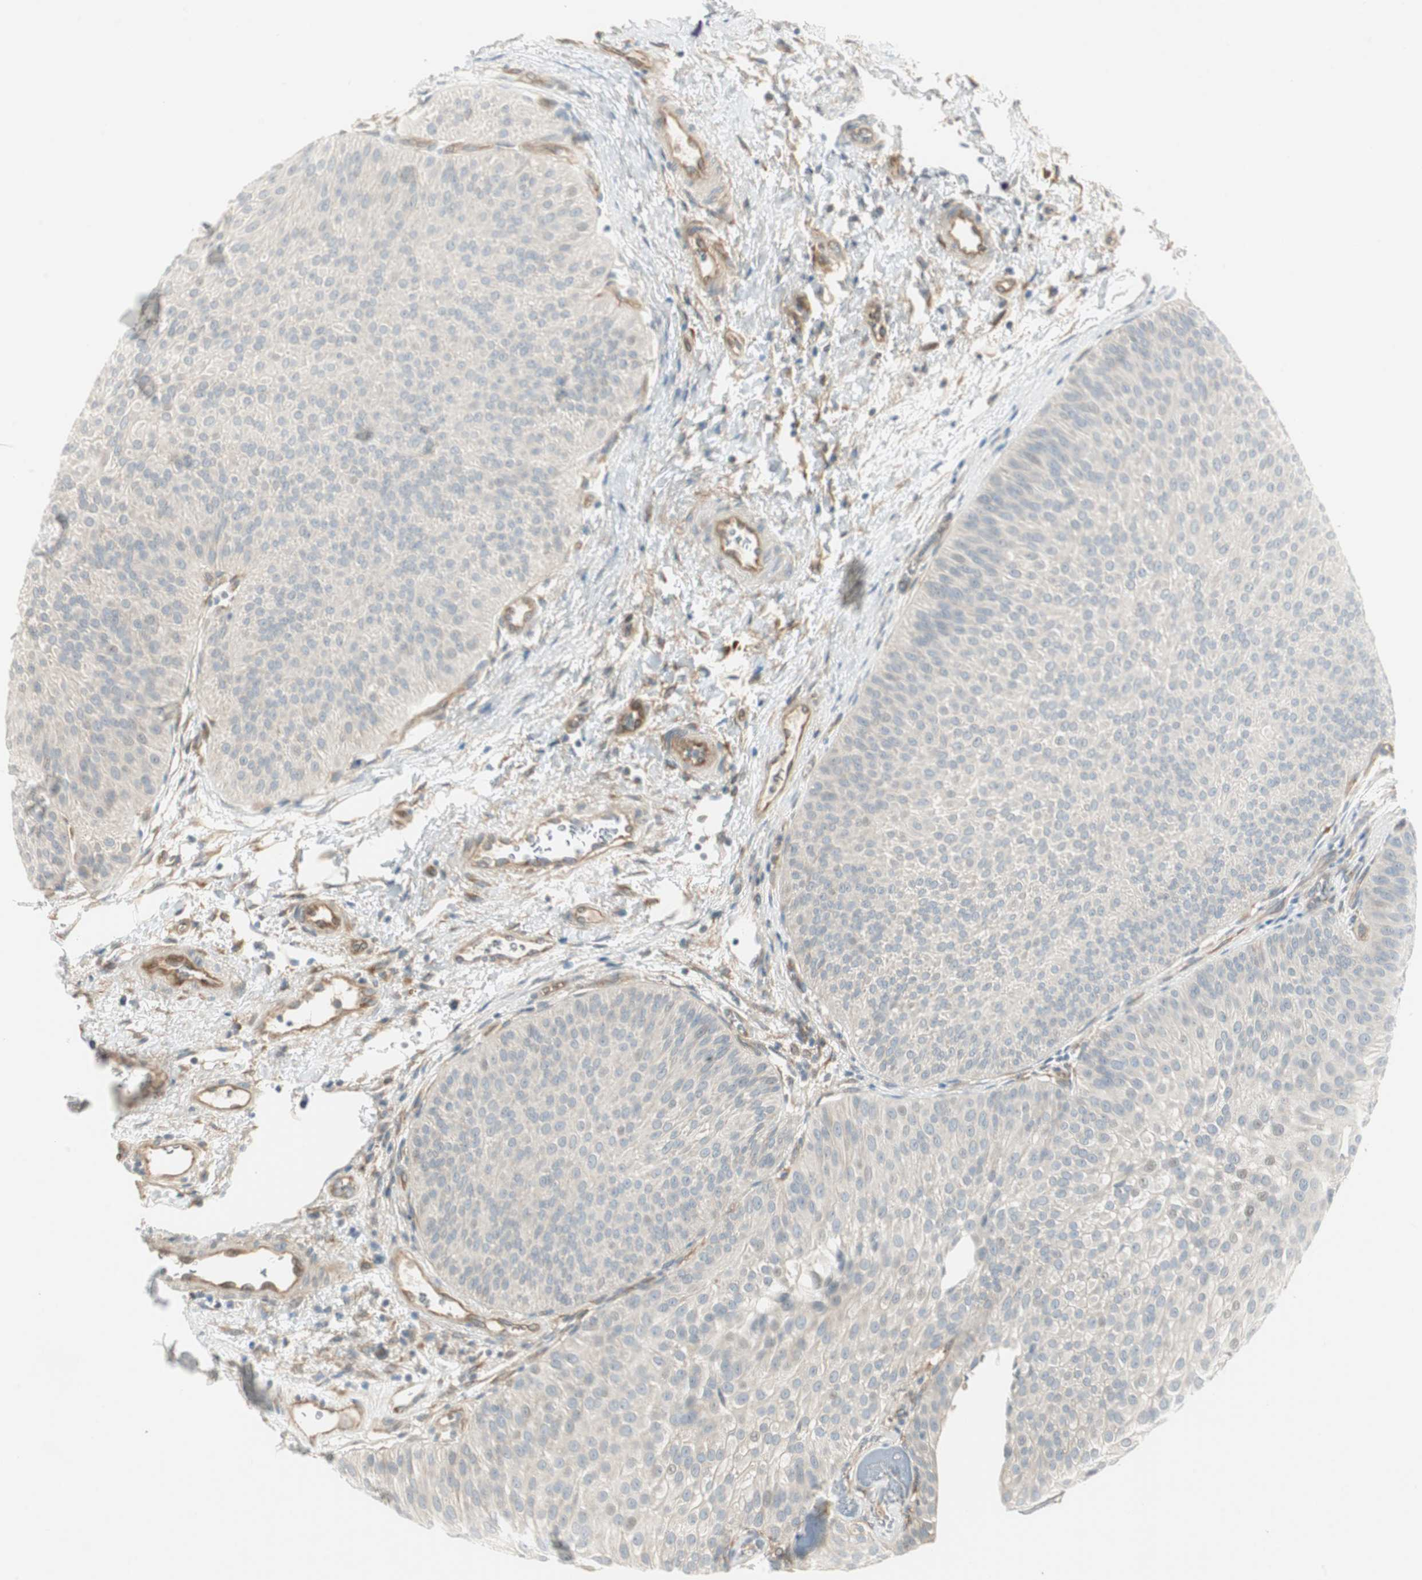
{"staining": {"intensity": "negative", "quantity": "none", "location": "none"}, "tissue": "urothelial cancer", "cell_type": "Tumor cells", "image_type": "cancer", "snomed": [{"axis": "morphology", "description": "Urothelial carcinoma, Low grade"}, {"axis": "topography", "description": "Urinary bladder"}], "caption": "A high-resolution photomicrograph shows immunohistochemistry staining of urothelial carcinoma (low-grade), which shows no significant positivity in tumor cells.", "gene": "STON1-GTF2A1L", "patient": {"sex": "female", "age": 60}}